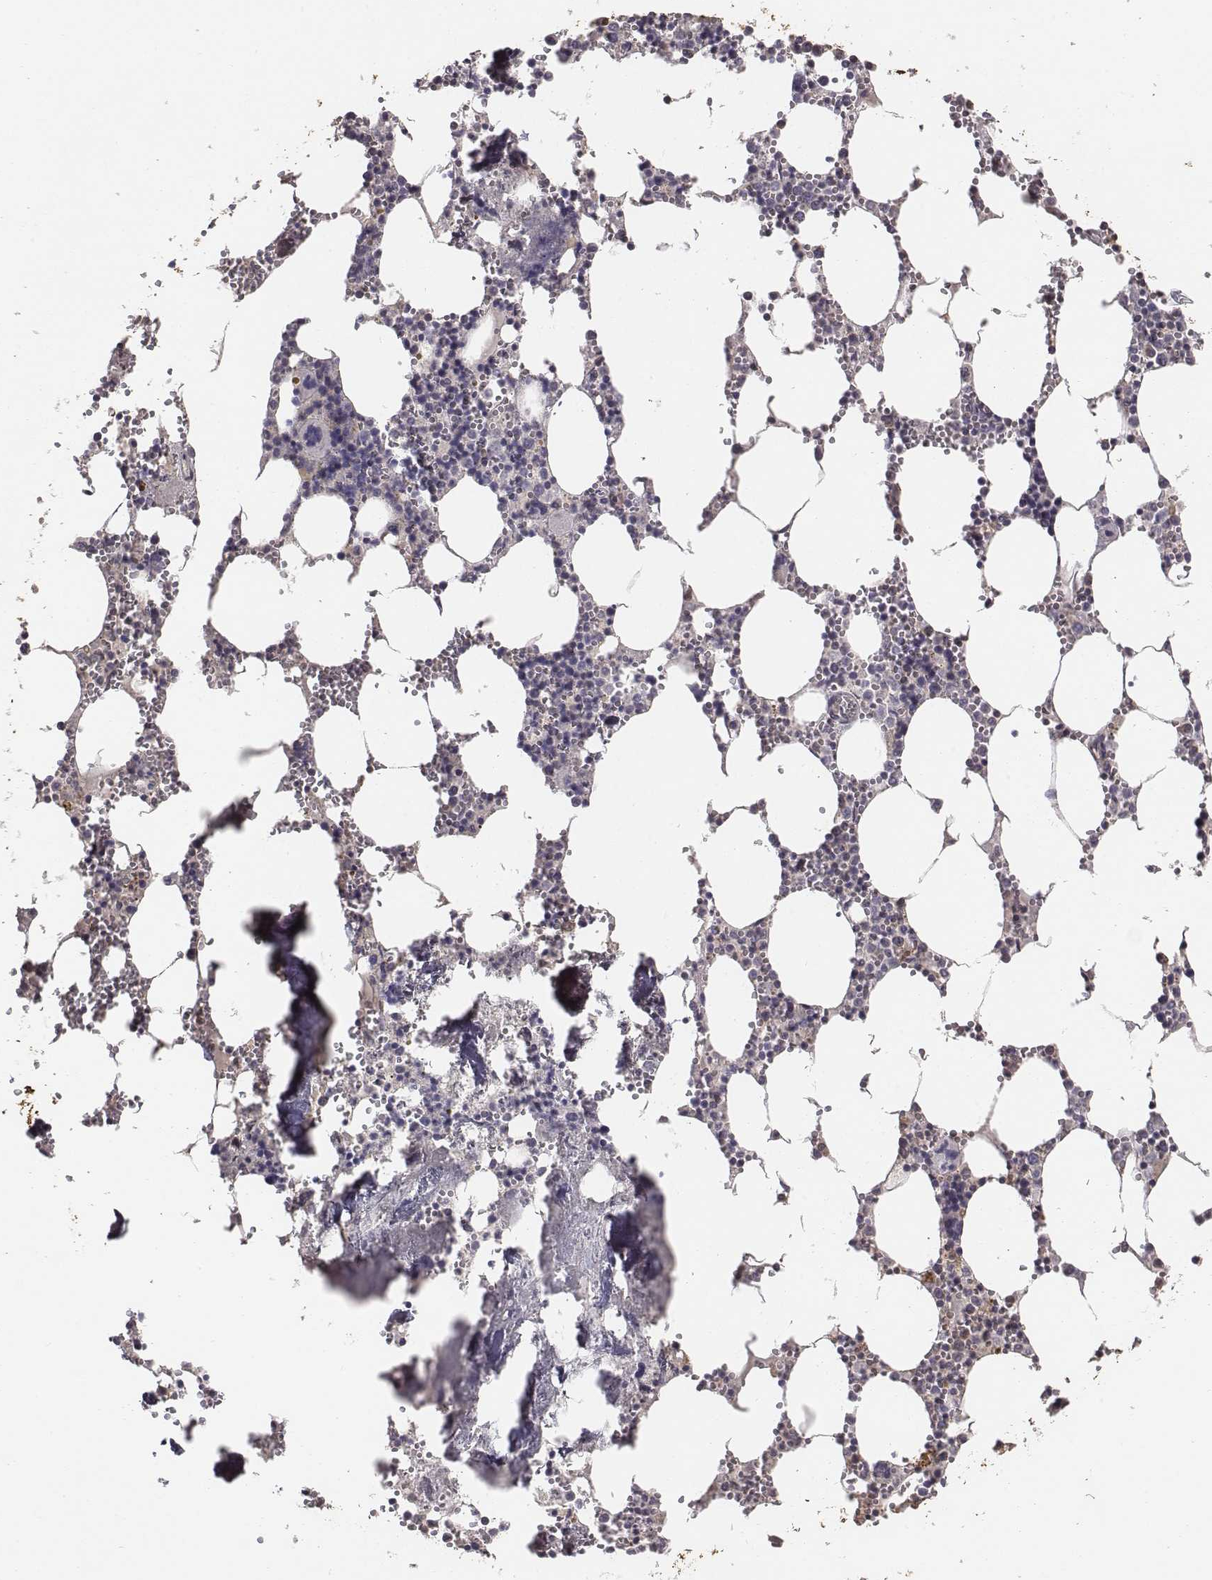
{"staining": {"intensity": "moderate", "quantity": "<25%", "location": "cytoplasmic/membranous"}, "tissue": "bone marrow", "cell_type": "Hematopoietic cells", "image_type": "normal", "snomed": [{"axis": "morphology", "description": "Normal tissue, NOS"}, {"axis": "topography", "description": "Bone marrow"}], "caption": "Brown immunohistochemical staining in normal human bone marrow shows moderate cytoplasmic/membranous expression in approximately <25% of hematopoietic cells.", "gene": "AP1B1", "patient": {"sex": "male", "age": 54}}